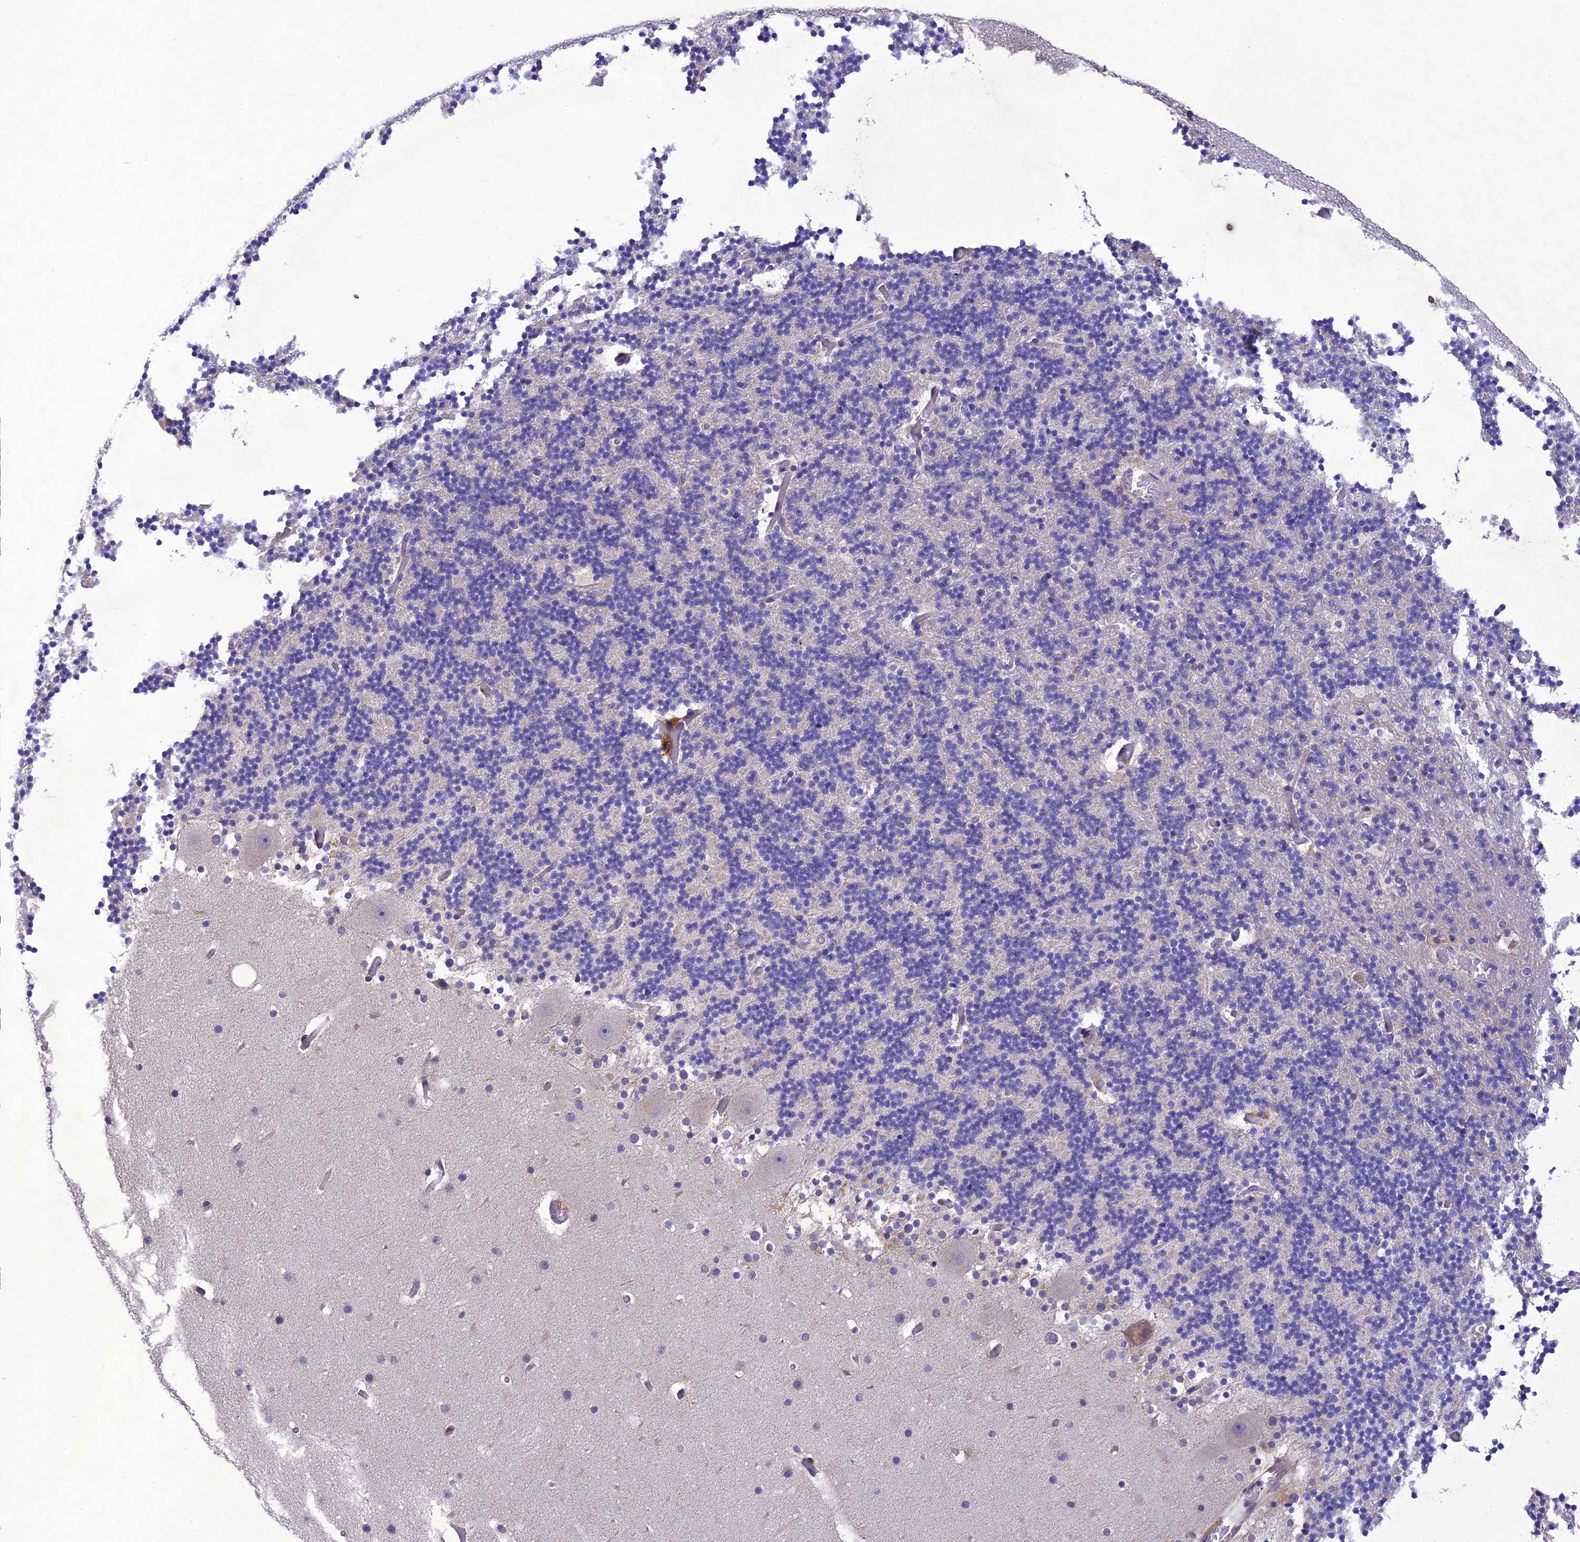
{"staining": {"intensity": "negative", "quantity": "none", "location": "none"}, "tissue": "cerebellum", "cell_type": "Cells in granular layer", "image_type": "normal", "snomed": [{"axis": "morphology", "description": "Normal tissue, NOS"}, {"axis": "topography", "description": "Cerebellum"}], "caption": "Cerebellum stained for a protein using immunohistochemistry (IHC) exhibits no staining cells in granular layer.", "gene": "SNX24", "patient": {"sex": "male", "age": 57}}